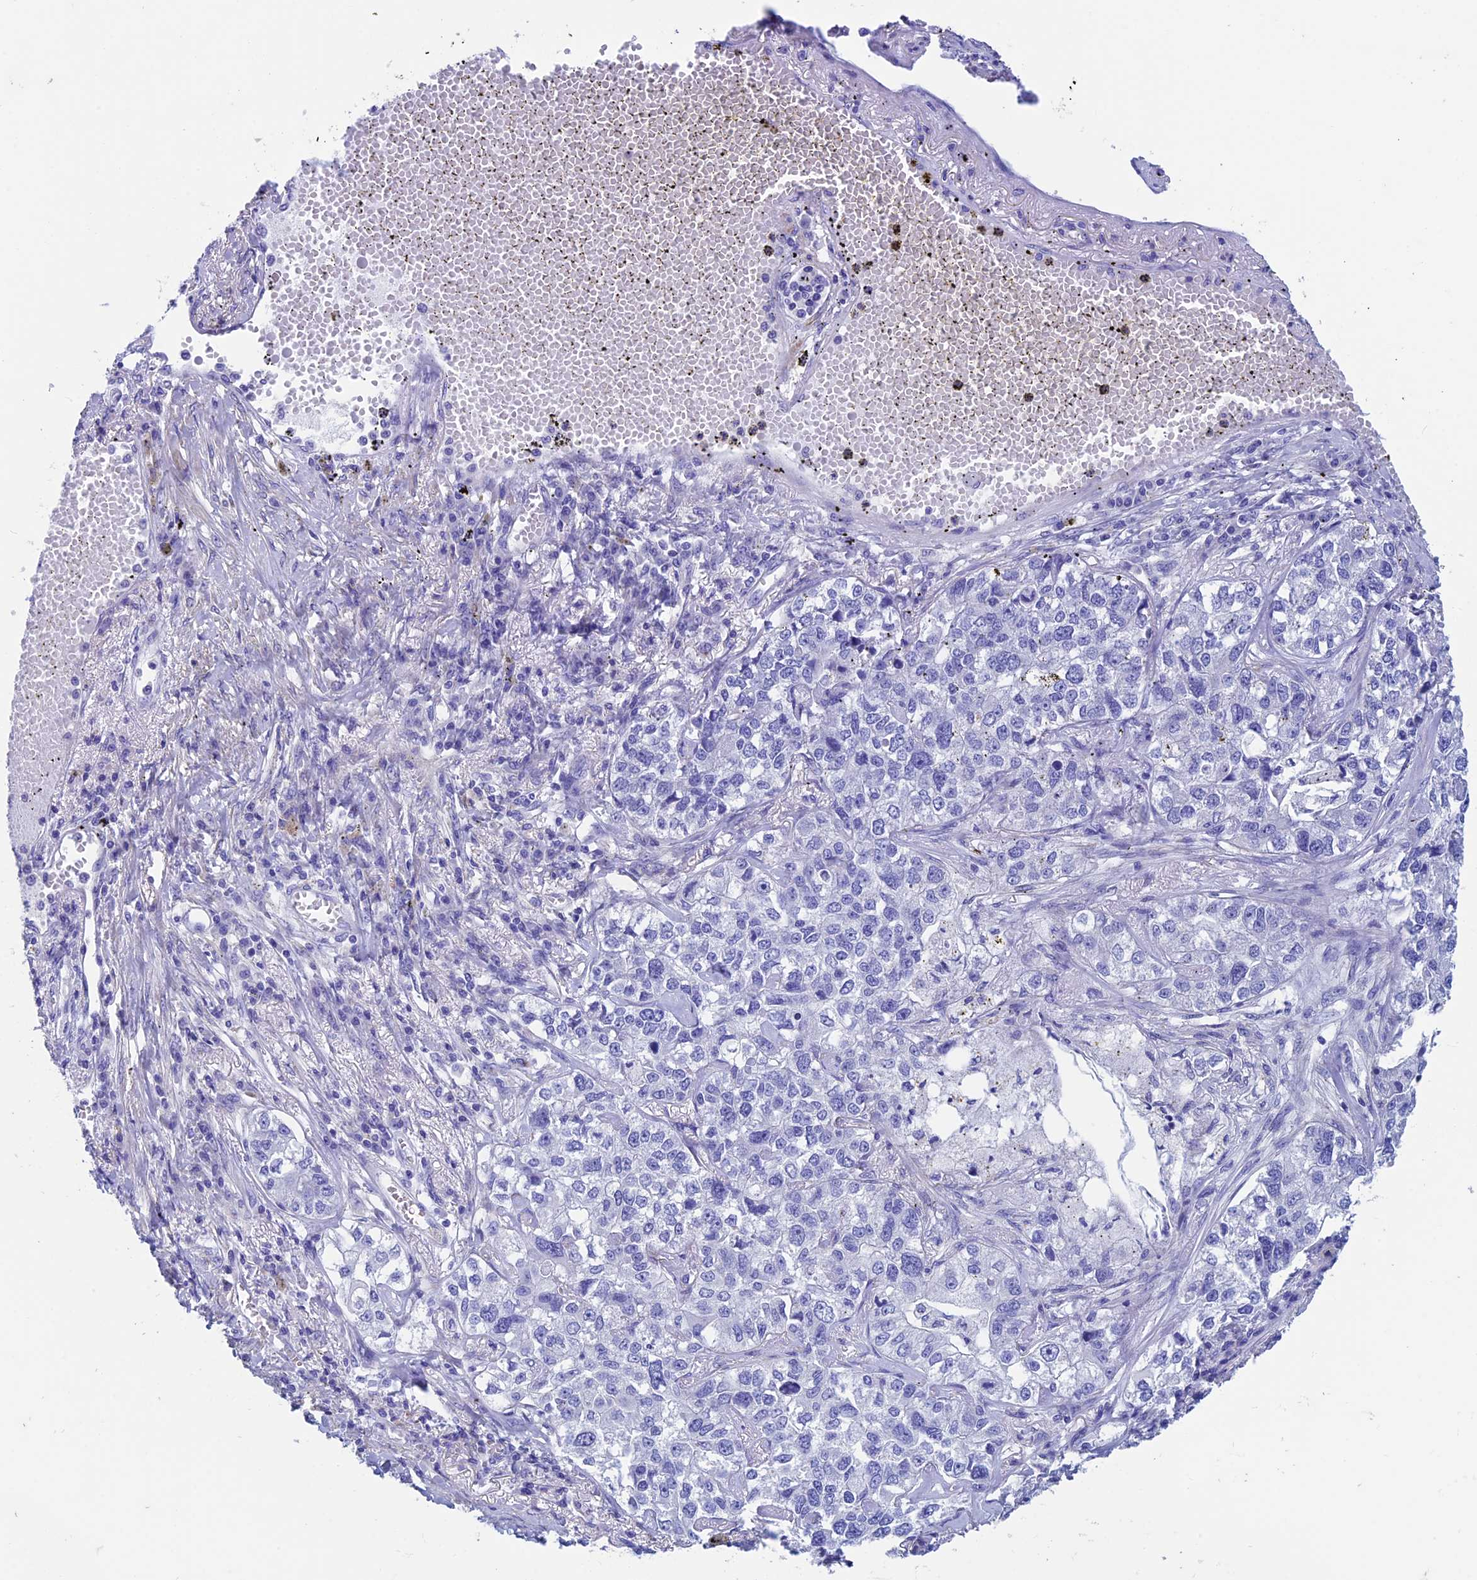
{"staining": {"intensity": "negative", "quantity": "none", "location": "none"}, "tissue": "lung cancer", "cell_type": "Tumor cells", "image_type": "cancer", "snomed": [{"axis": "morphology", "description": "Adenocarcinoma, NOS"}, {"axis": "topography", "description": "Lung"}], "caption": "An immunohistochemistry micrograph of lung cancer is shown. There is no staining in tumor cells of lung cancer. (DAB immunohistochemistry (IHC) visualized using brightfield microscopy, high magnification).", "gene": "ADH7", "patient": {"sex": "male", "age": 49}}